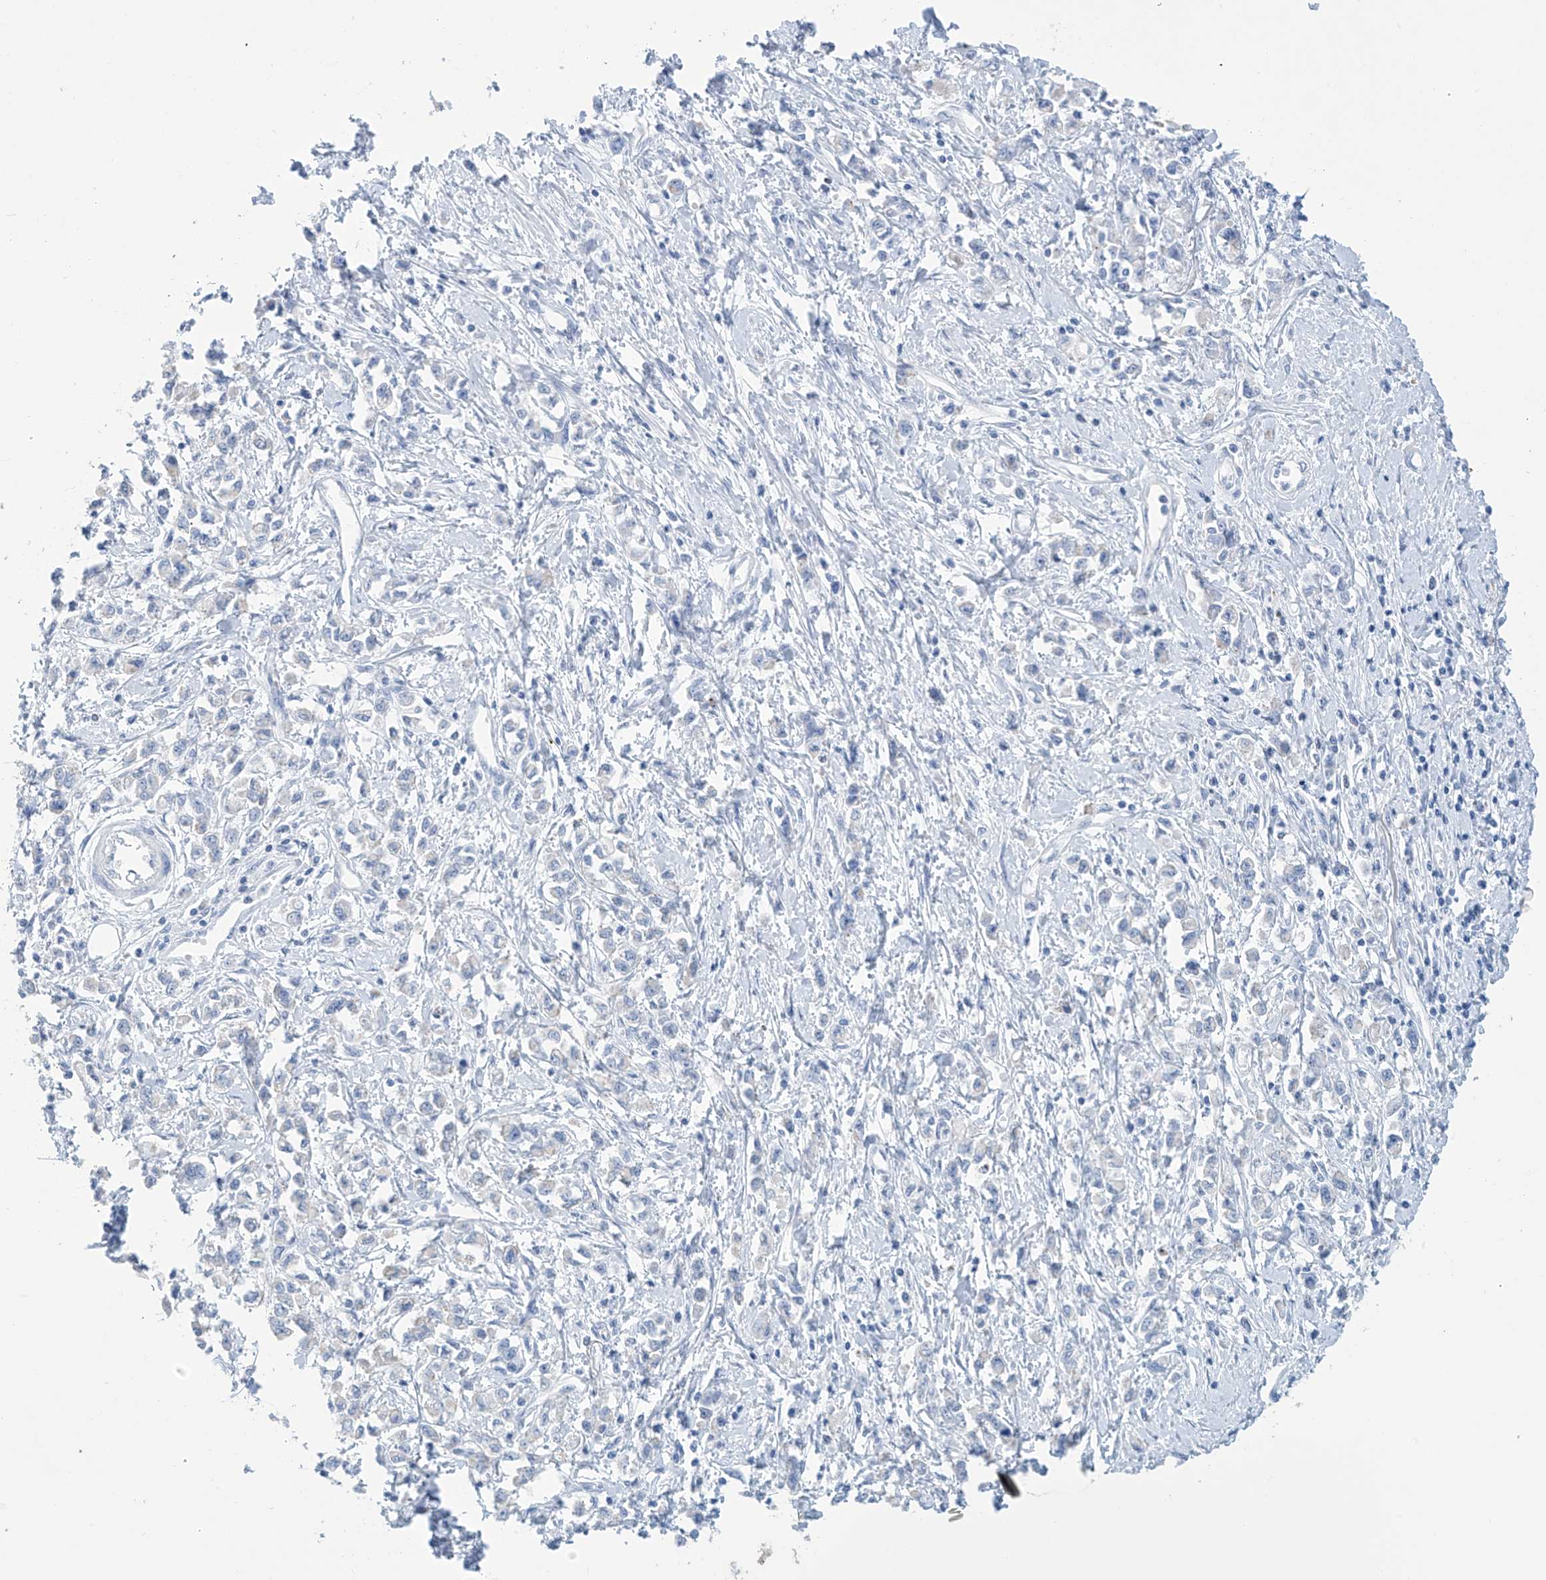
{"staining": {"intensity": "negative", "quantity": "none", "location": "none"}, "tissue": "stomach cancer", "cell_type": "Tumor cells", "image_type": "cancer", "snomed": [{"axis": "morphology", "description": "Adenocarcinoma, NOS"}, {"axis": "topography", "description": "Stomach"}], "caption": "Adenocarcinoma (stomach) stained for a protein using IHC exhibits no expression tumor cells.", "gene": "DSP", "patient": {"sex": "female", "age": 76}}